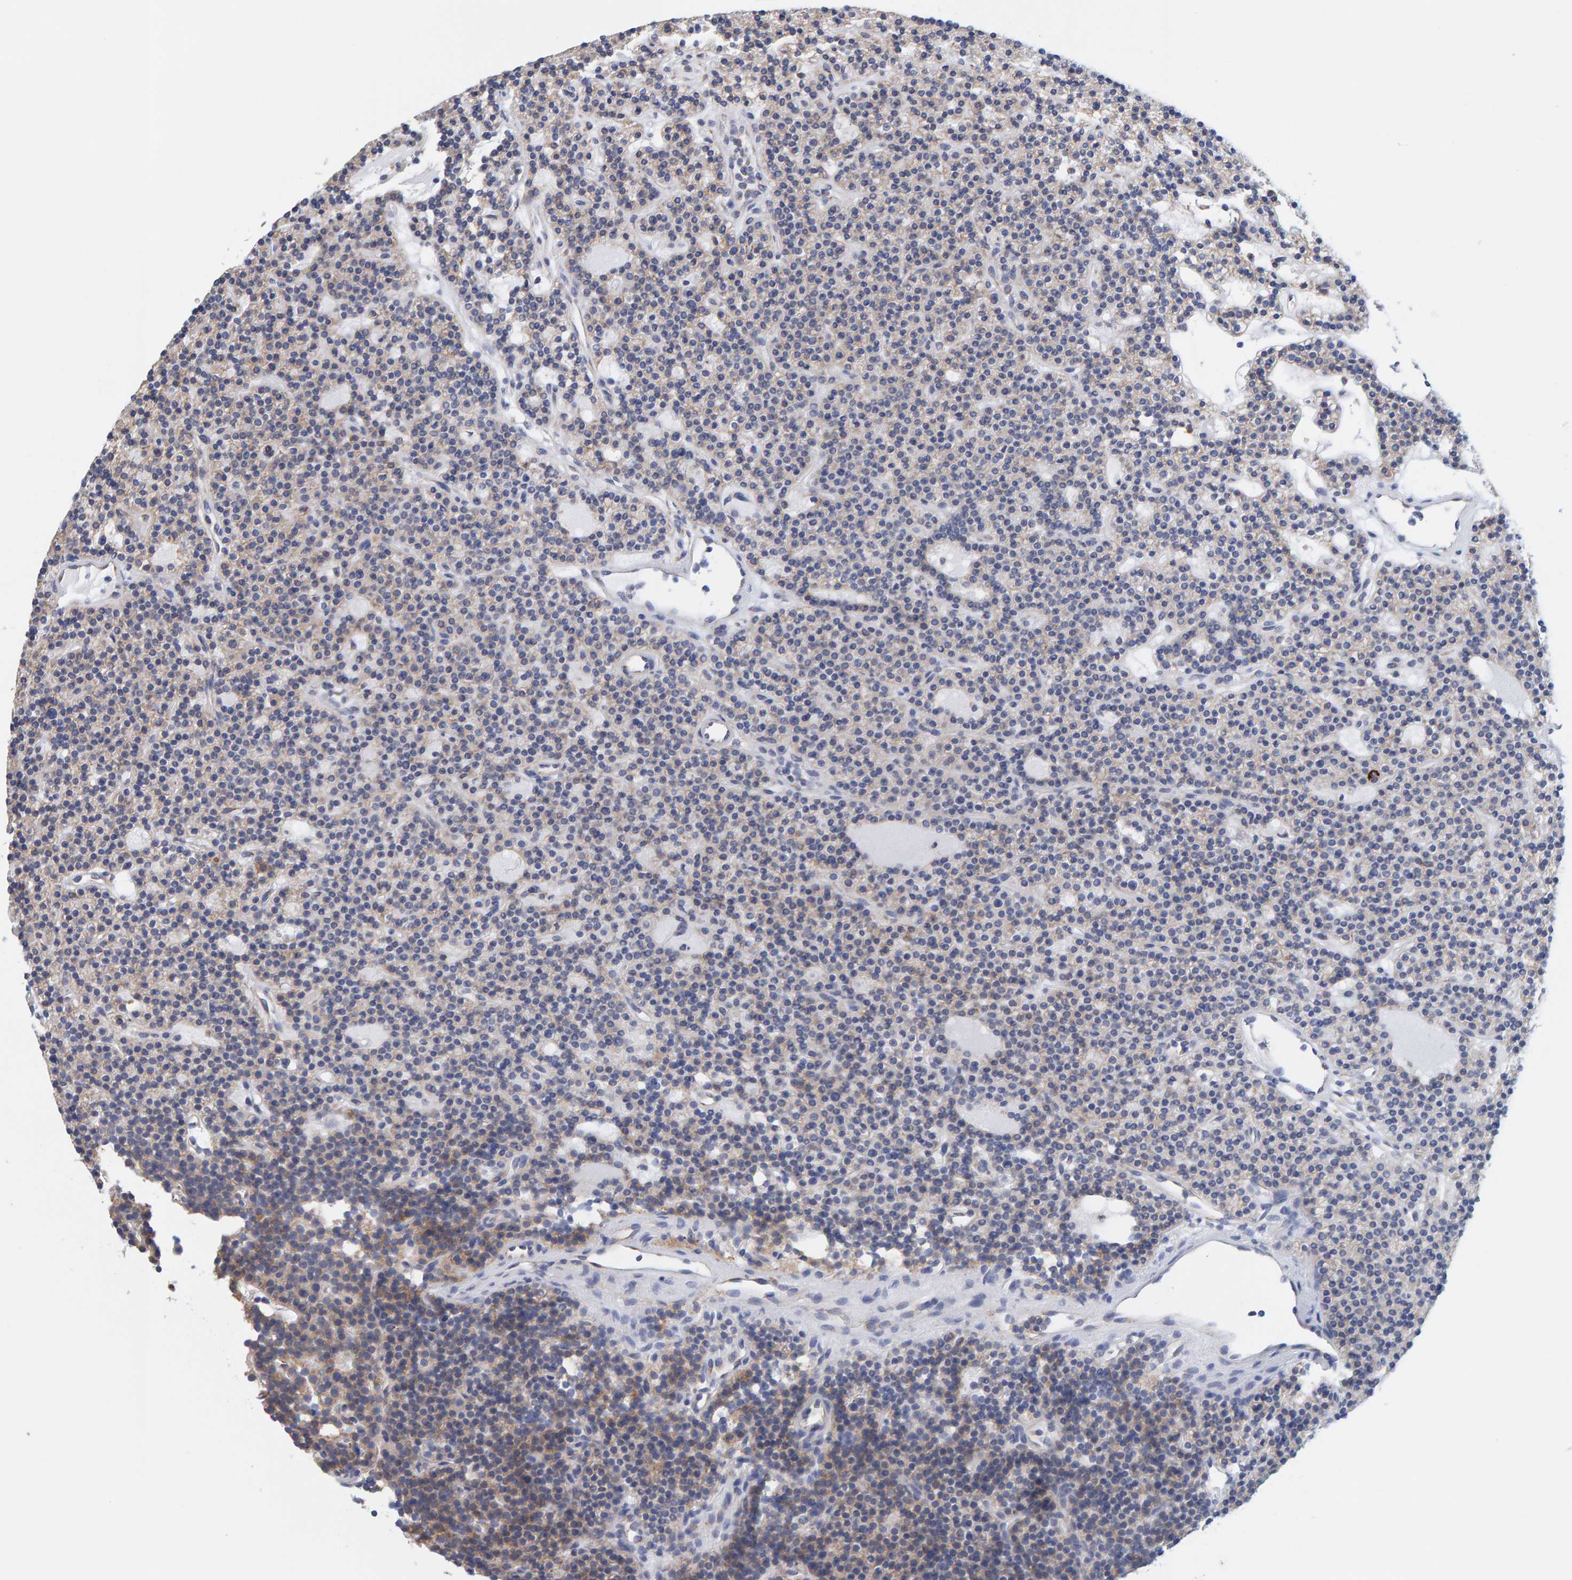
{"staining": {"intensity": "weak", "quantity": "<25%", "location": "cytoplasmic/membranous"}, "tissue": "parathyroid gland", "cell_type": "Glandular cells", "image_type": "normal", "snomed": [{"axis": "morphology", "description": "Normal tissue, NOS"}, {"axis": "topography", "description": "Parathyroid gland"}], "caption": "Immunohistochemistry (IHC) of unremarkable parathyroid gland shows no expression in glandular cells.", "gene": "SGPL1", "patient": {"sex": "male", "age": 75}}